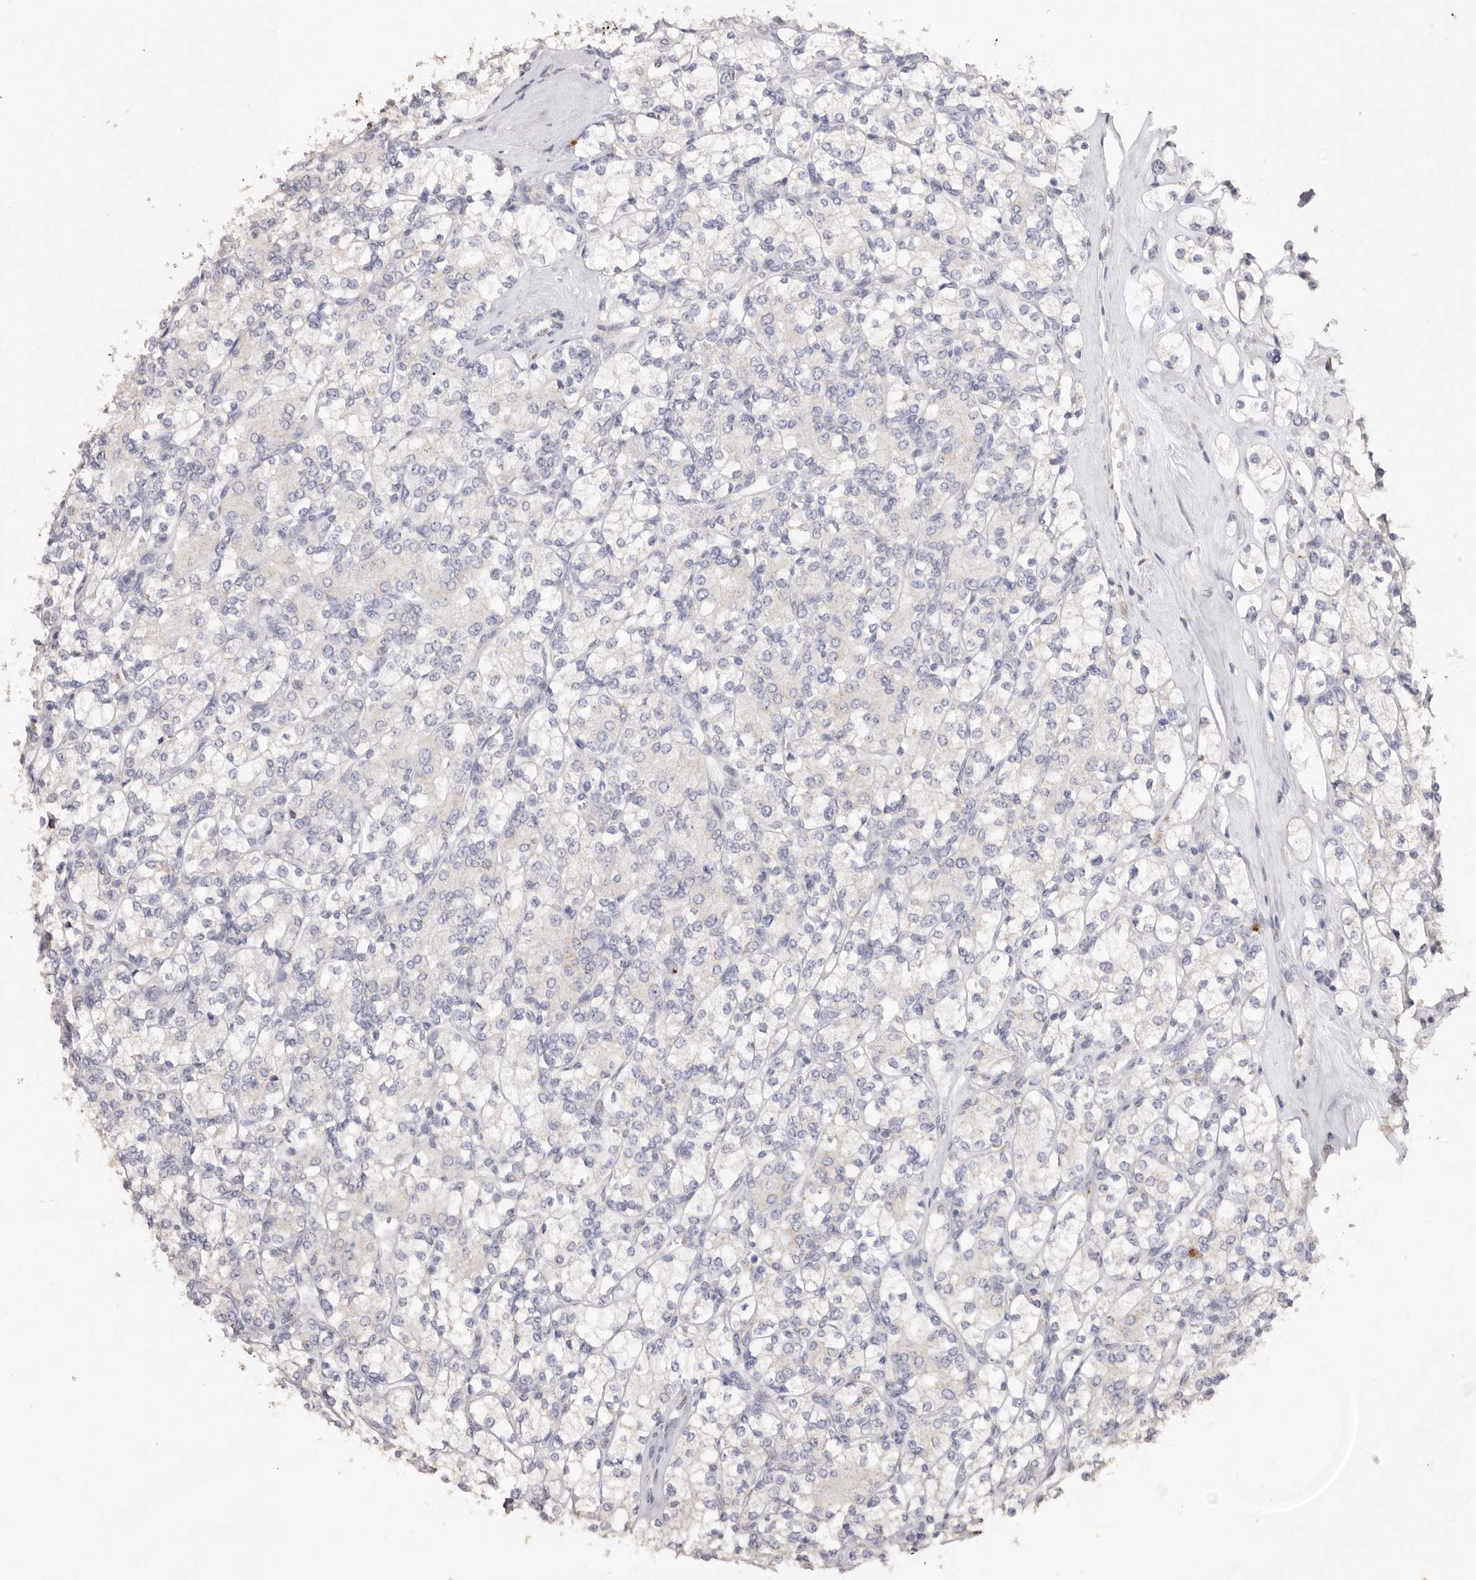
{"staining": {"intensity": "negative", "quantity": "none", "location": "none"}, "tissue": "renal cancer", "cell_type": "Tumor cells", "image_type": "cancer", "snomed": [{"axis": "morphology", "description": "Adenocarcinoma, NOS"}, {"axis": "topography", "description": "Kidney"}], "caption": "Tumor cells are negative for brown protein staining in adenocarcinoma (renal).", "gene": "LGALS7B", "patient": {"sex": "male", "age": 77}}